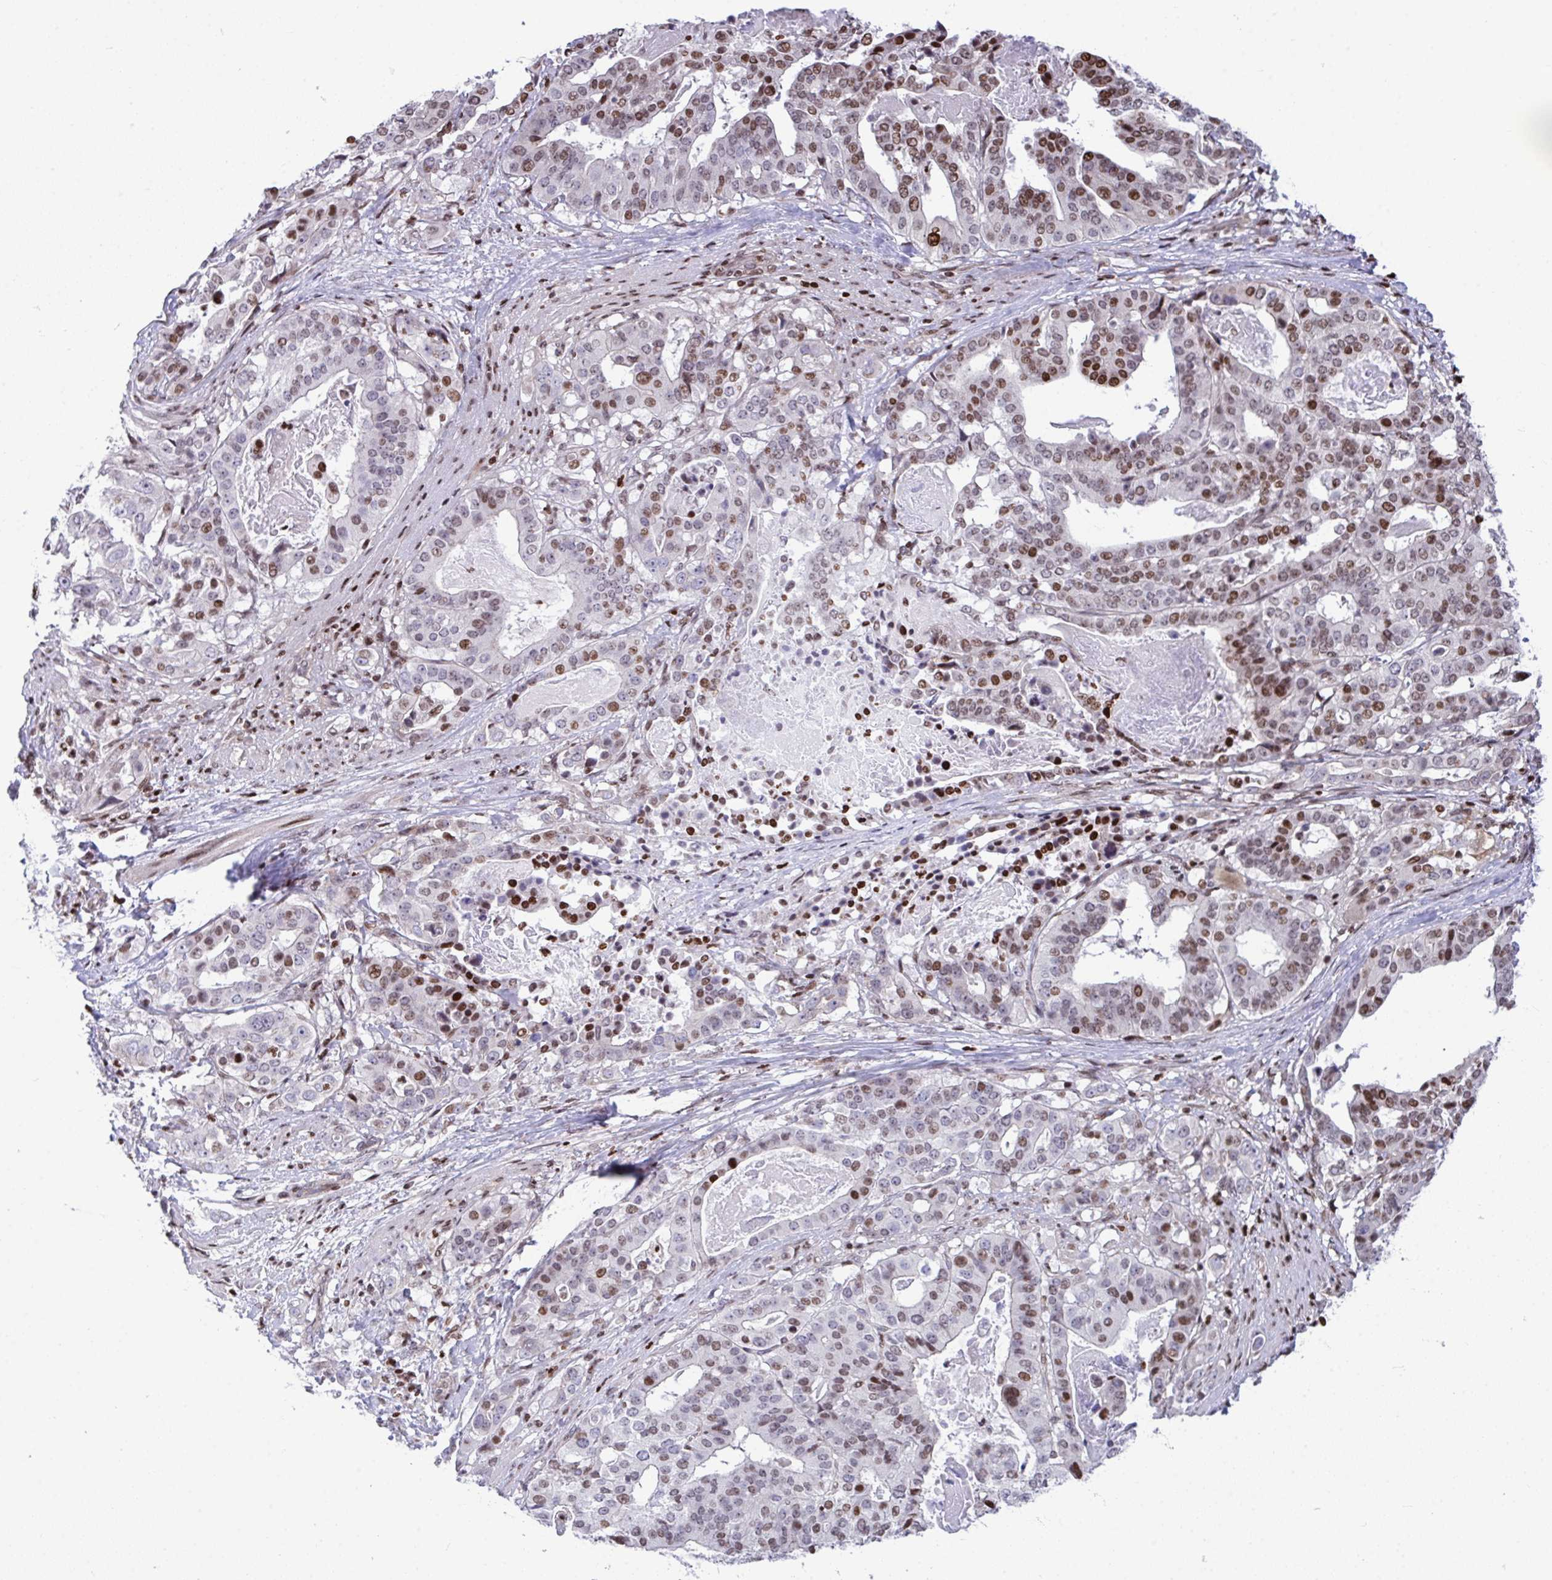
{"staining": {"intensity": "moderate", "quantity": "25%-75%", "location": "nuclear"}, "tissue": "stomach cancer", "cell_type": "Tumor cells", "image_type": "cancer", "snomed": [{"axis": "morphology", "description": "Adenocarcinoma, NOS"}, {"axis": "topography", "description": "Stomach"}], "caption": "Stomach cancer was stained to show a protein in brown. There is medium levels of moderate nuclear expression in about 25%-75% of tumor cells.", "gene": "RAPGEF5", "patient": {"sex": "male", "age": 48}}